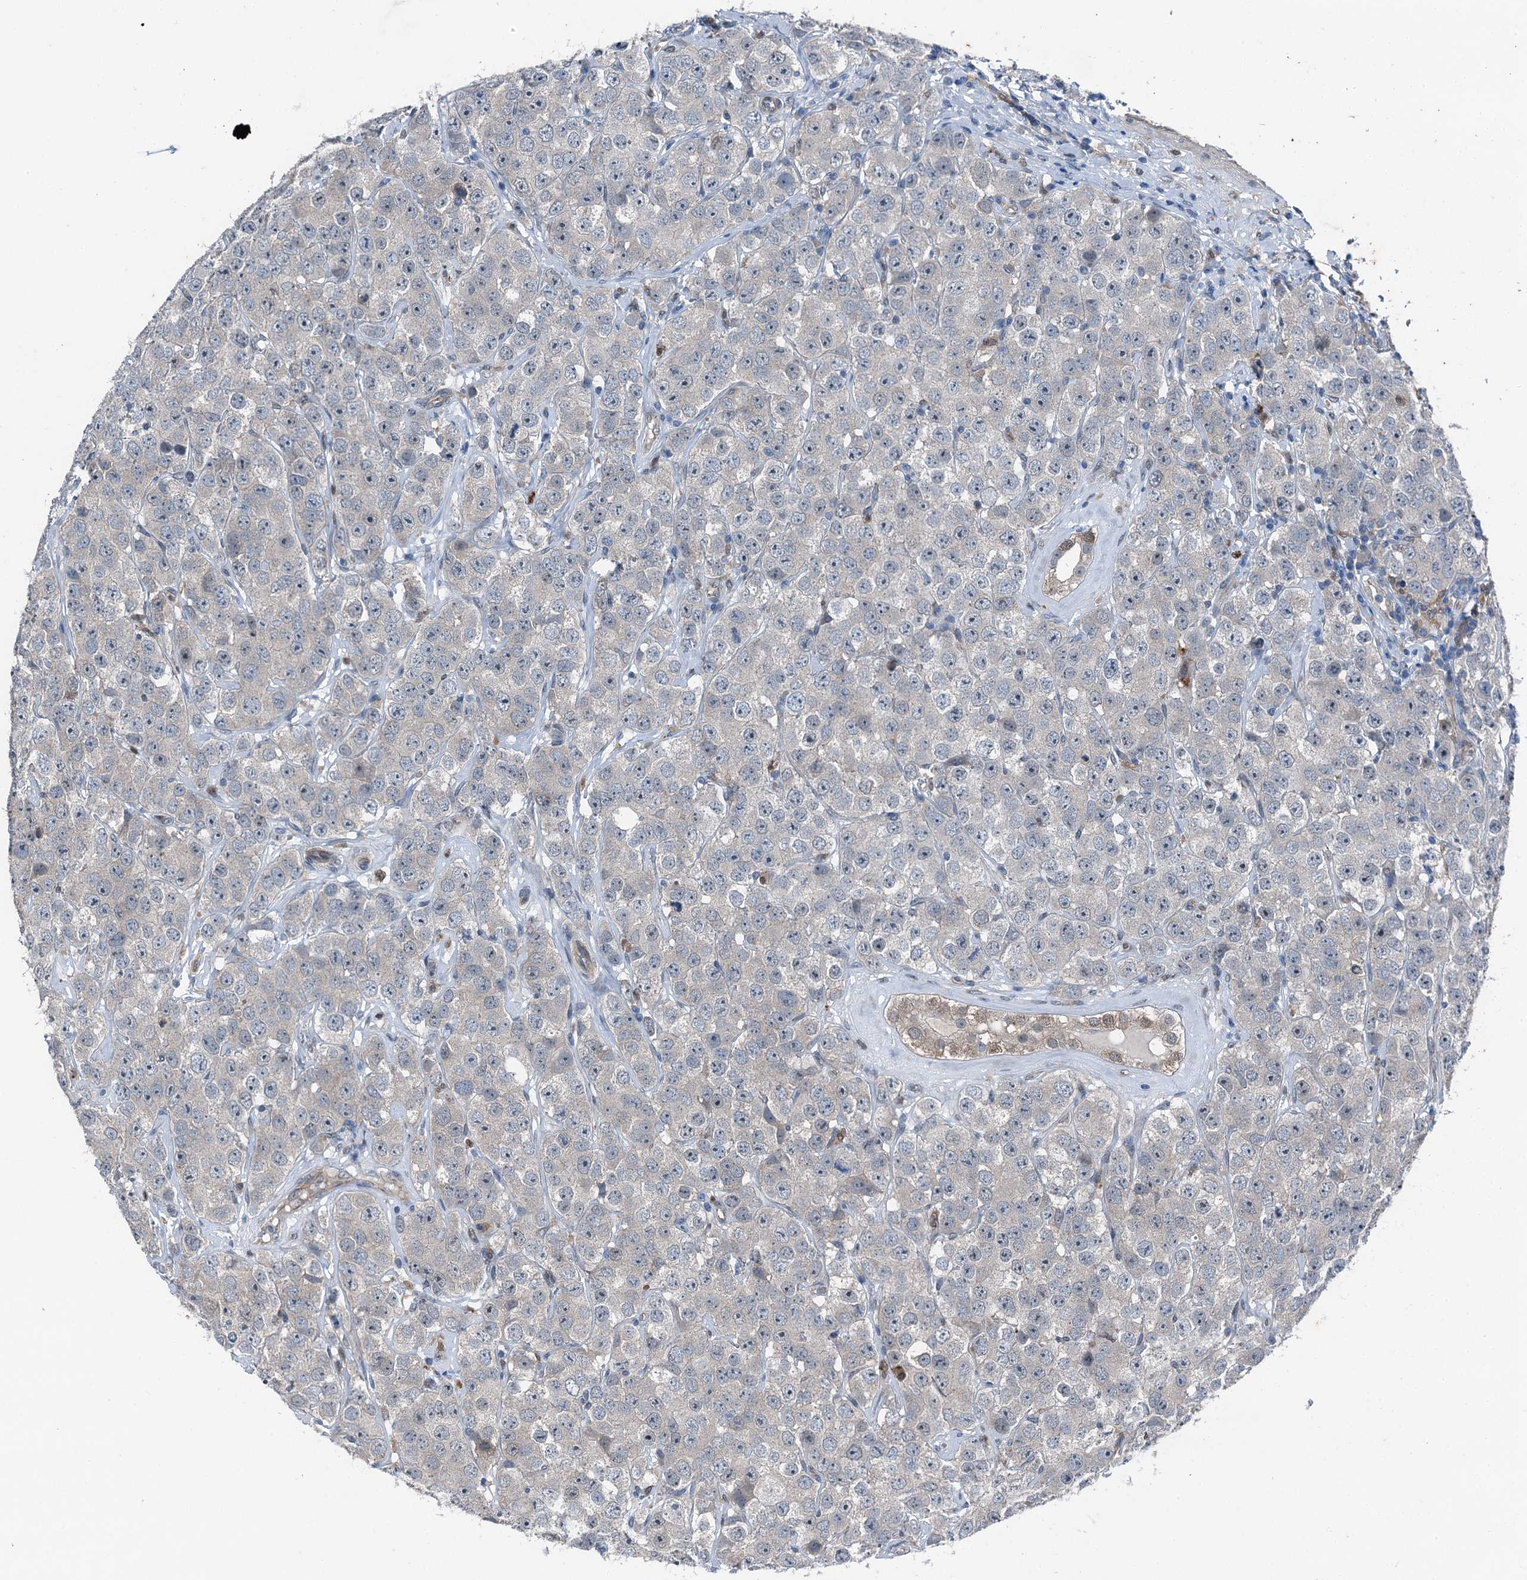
{"staining": {"intensity": "negative", "quantity": "none", "location": "none"}, "tissue": "testis cancer", "cell_type": "Tumor cells", "image_type": "cancer", "snomed": [{"axis": "morphology", "description": "Seminoma, NOS"}, {"axis": "topography", "description": "Testis"}], "caption": "Immunohistochemical staining of testis cancer (seminoma) demonstrates no significant staining in tumor cells. The staining is performed using DAB (3,3'-diaminobenzidine) brown chromogen with nuclei counter-stained in using hematoxylin.", "gene": "RNH1", "patient": {"sex": "male", "age": 28}}